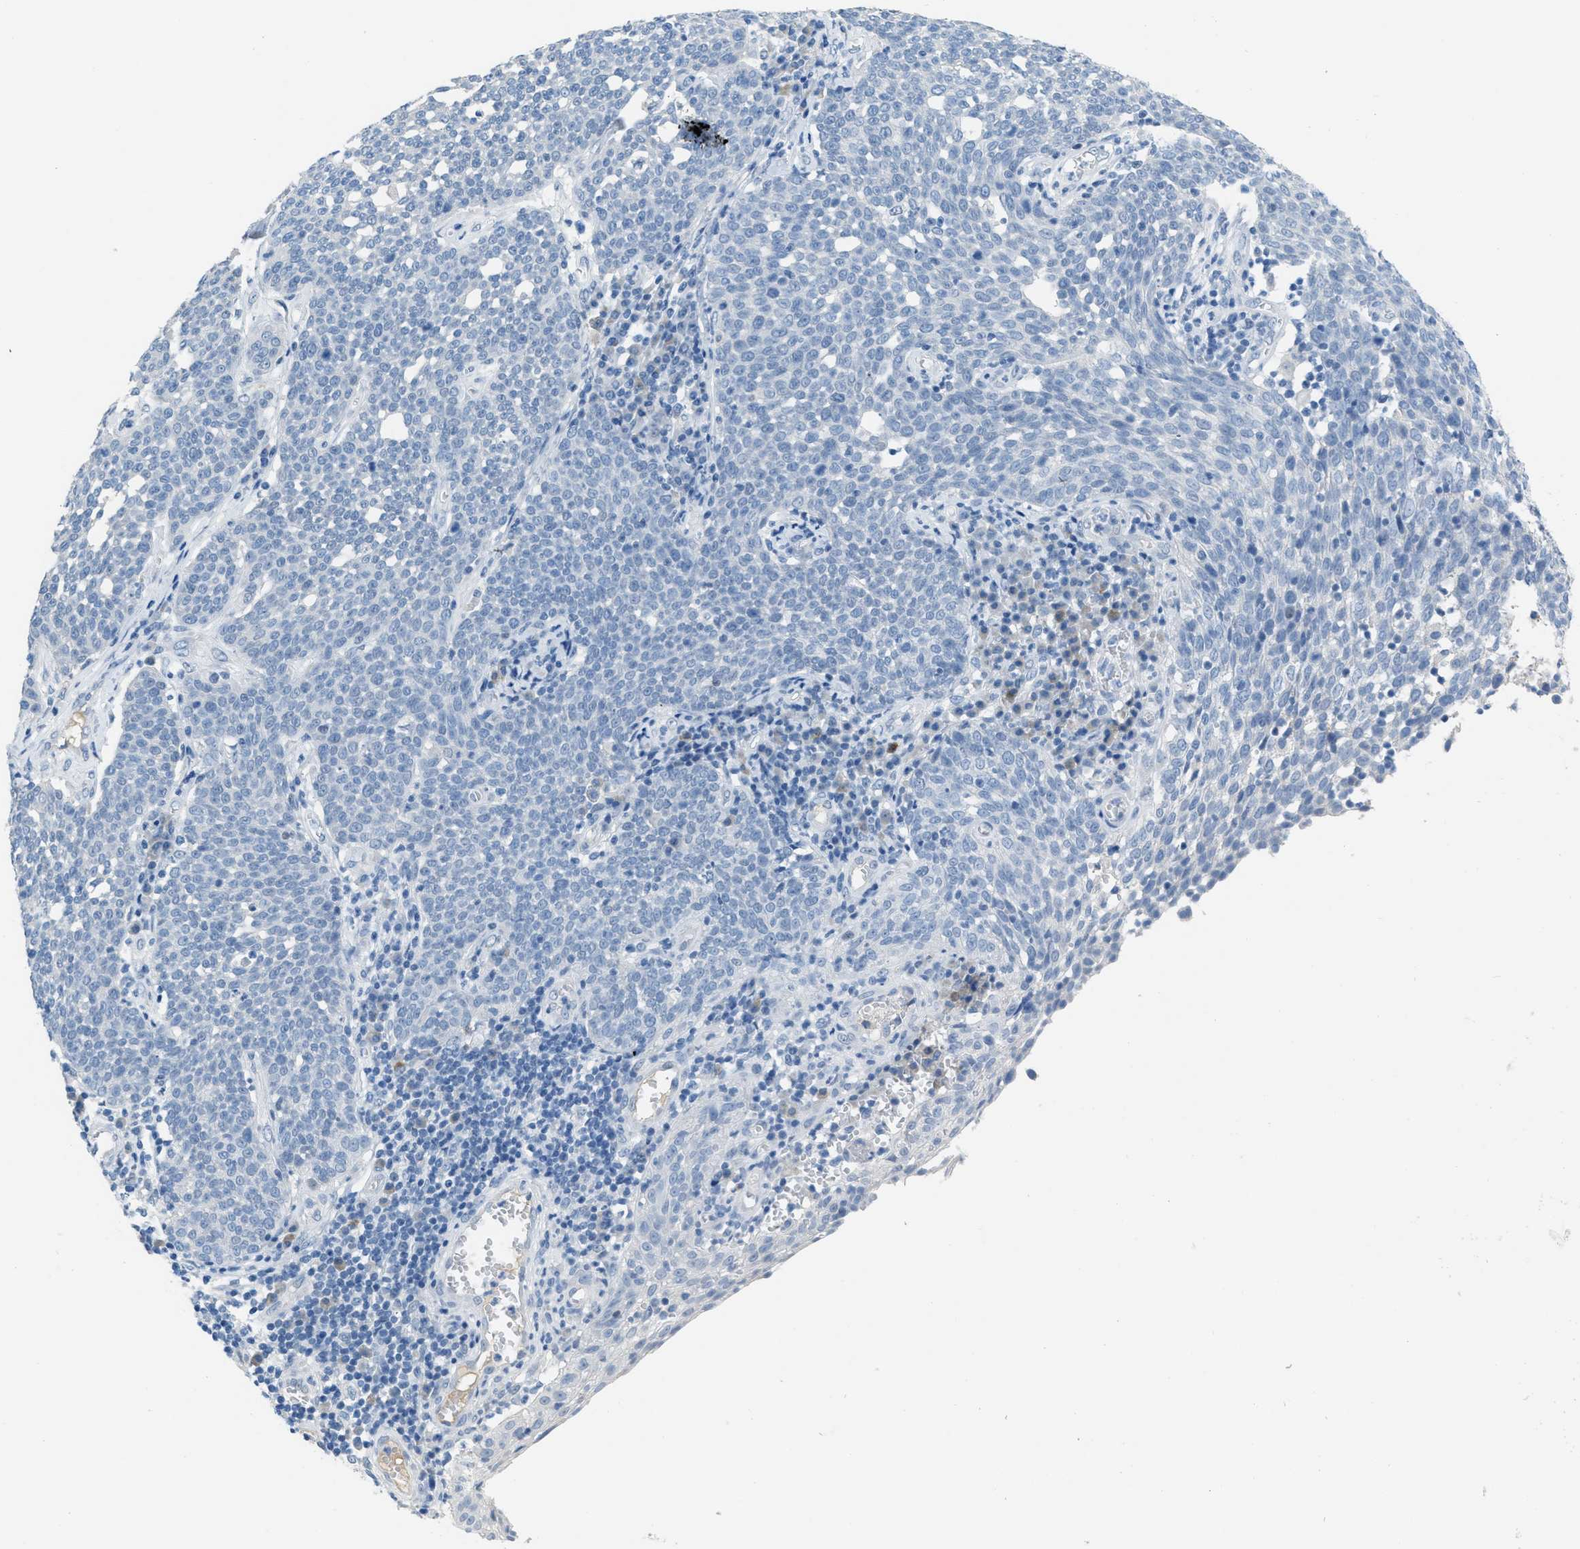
{"staining": {"intensity": "negative", "quantity": "none", "location": "none"}, "tissue": "cervical cancer", "cell_type": "Tumor cells", "image_type": "cancer", "snomed": [{"axis": "morphology", "description": "Squamous cell carcinoma, NOS"}, {"axis": "topography", "description": "Cervix"}], "caption": "Immunohistochemical staining of human cervical squamous cell carcinoma exhibits no significant expression in tumor cells.", "gene": "HSF2", "patient": {"sex": "female", "age": 34}}